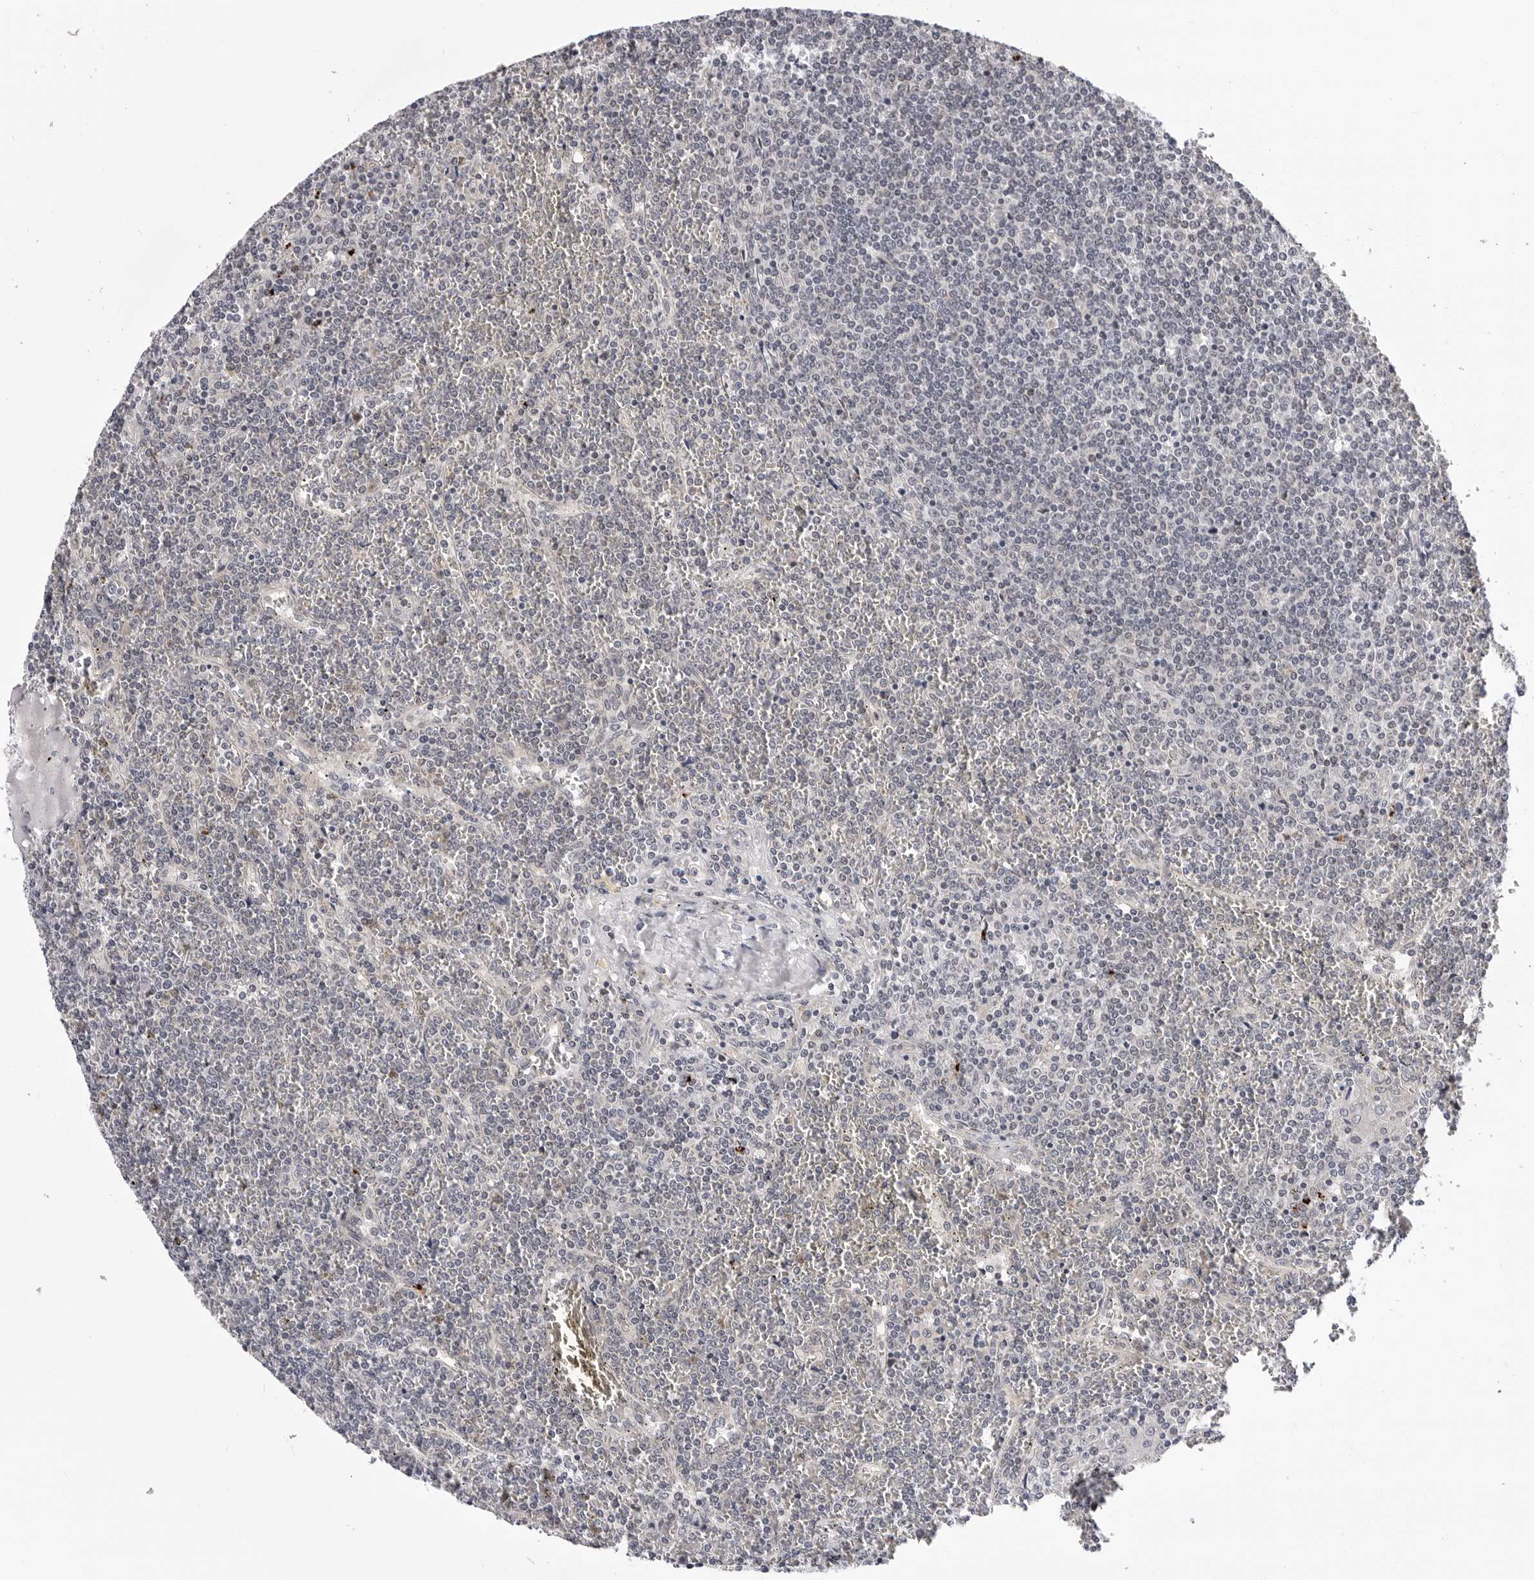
{"staining": {"intensity": "negative", "quantity": "none", "location": "none"}, "tissue": "lymphoma", "cell_type": "Tumor cells", "image_type": "cancer", "snomed": [{"axis": "morphology", "description": "Malignant lymphoma, non-Hodgkin's type, Low grade"}, {"axis": "topography", "description": "Spleen"}], "caption": "Low-grade malignant lymphoma, non-Hodgkin's type was stained to show a protein in brown. There is no significant staining in tumor cells.", "gene": "KIAA1614", "patient": {"sex": "female", "age": 19}}